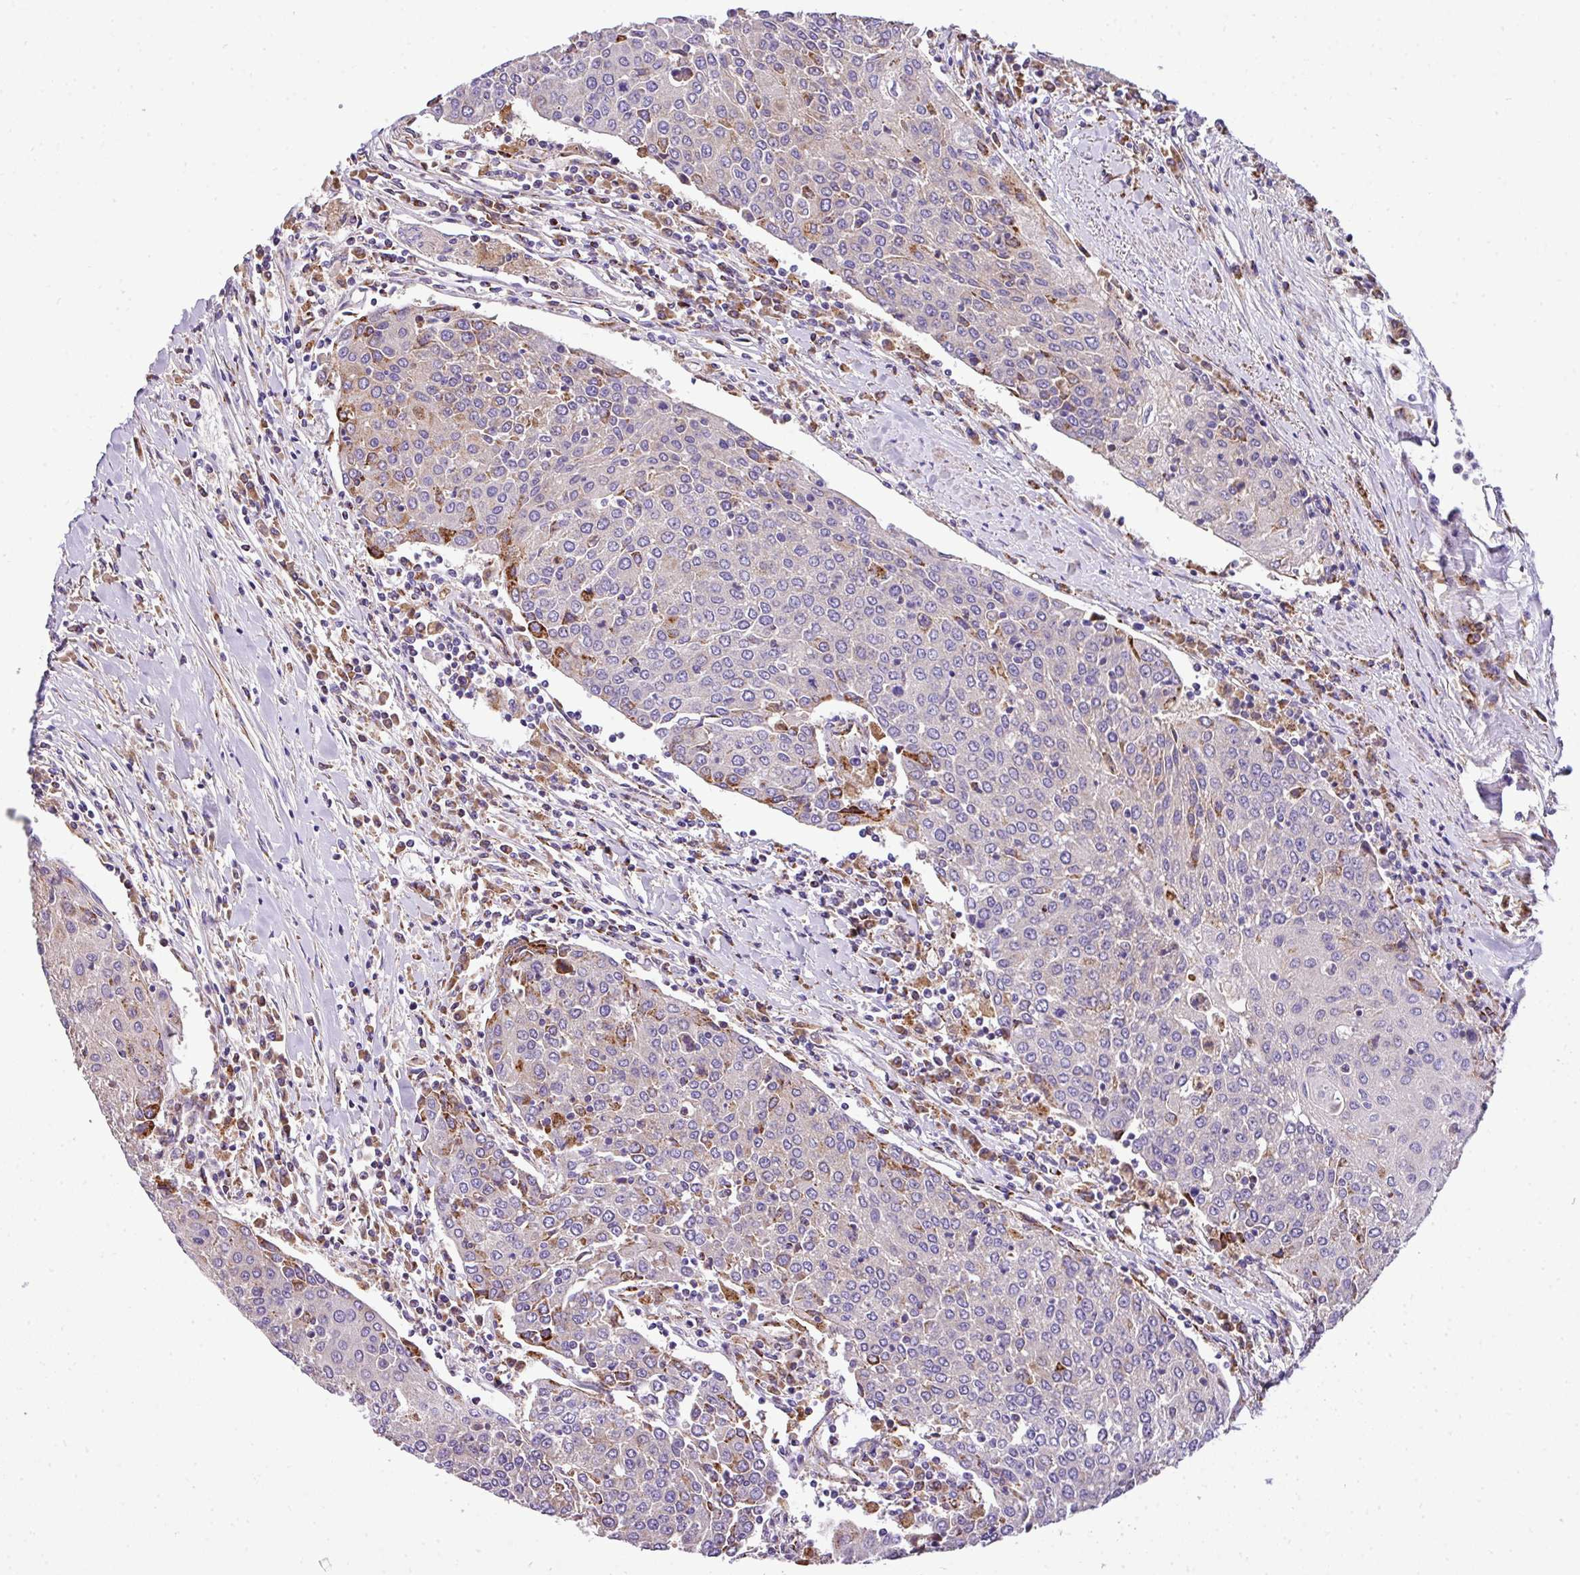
{"staining": {"intensity": "strong", "quantity": "<25%", "location": "cytoplasmic/membranous"}, "tissue": "urothelial cancer", "cell_type": "Tumor cells", "image_type": "cancer", "snomed": [{"axis": "morphology", "description": "Urothelial carcinoma, High grade"}, {"axis": "topography", "description": "Urinary bladder"}], "caption": "A histopathology image of human urothelial cancer stained for a protein demonstrates strong cytoplasmic/membranous brown staining in tumor cells.", "gene": "ANXA2R", "patient": {"sex": "female", "age": 85}}